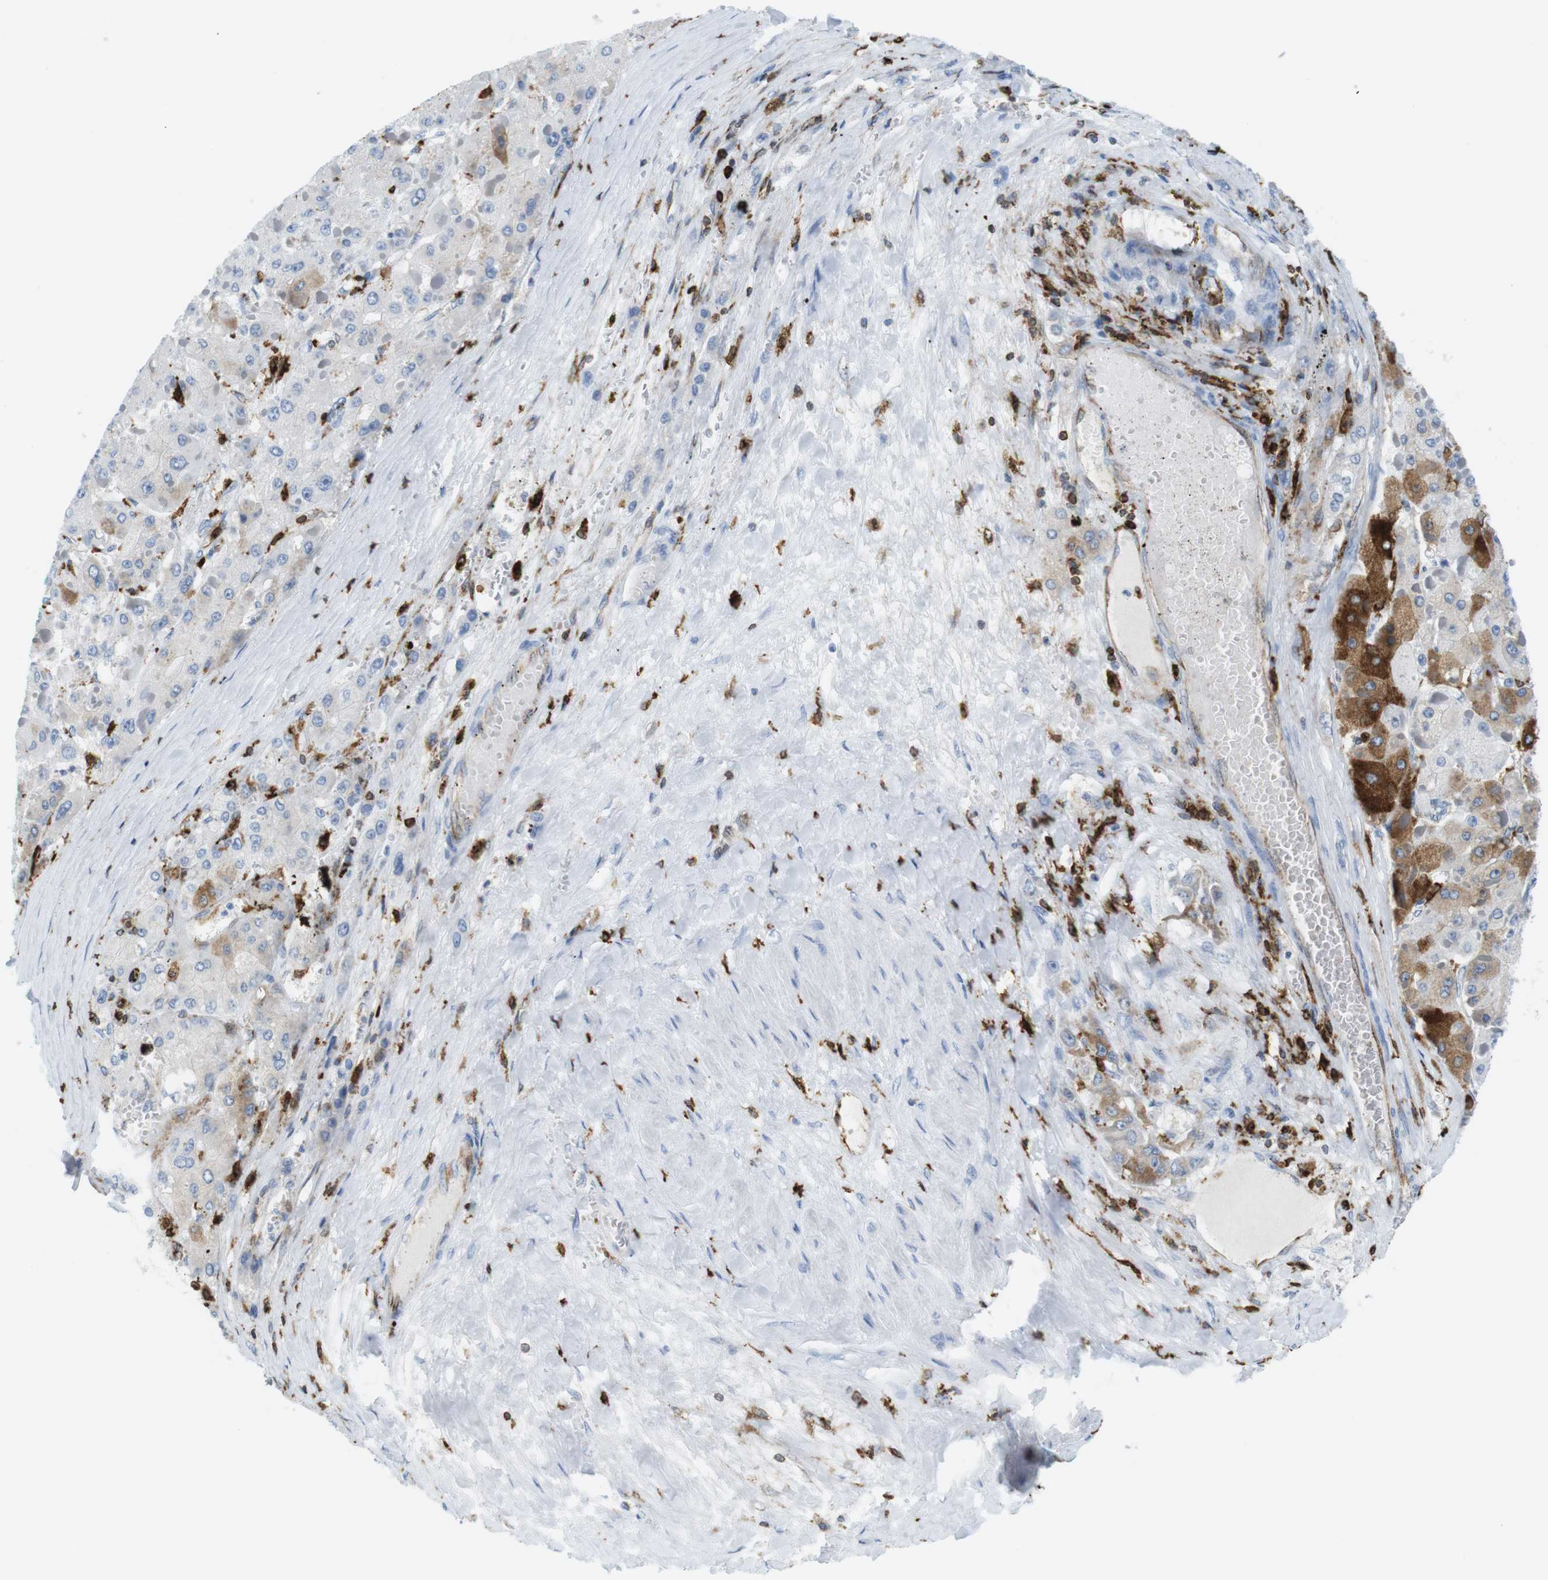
{"staining": {"intensity": "moderate", "quantity": "<25%", "location": "cytoplasmic/membranous"}, "tissue": "liver cancer", "cell_type": "Tumor cells", "image_type": "cancer", "snomed": [{"axis": "morphology", "description": "Carcinoma, Hepatocellular, NOS"}, {"axis": "topography", "description": "Liver"}], "caption": "IHC histopathology image of human liver hepatocellular carcinoma stained for a protein (brown), which shows low levels of moderate cytoplasmic/membranous expression in about <25% of tumor cells.", "gene": "CIITA", "patient": {"sex": "female", "age": 73}}